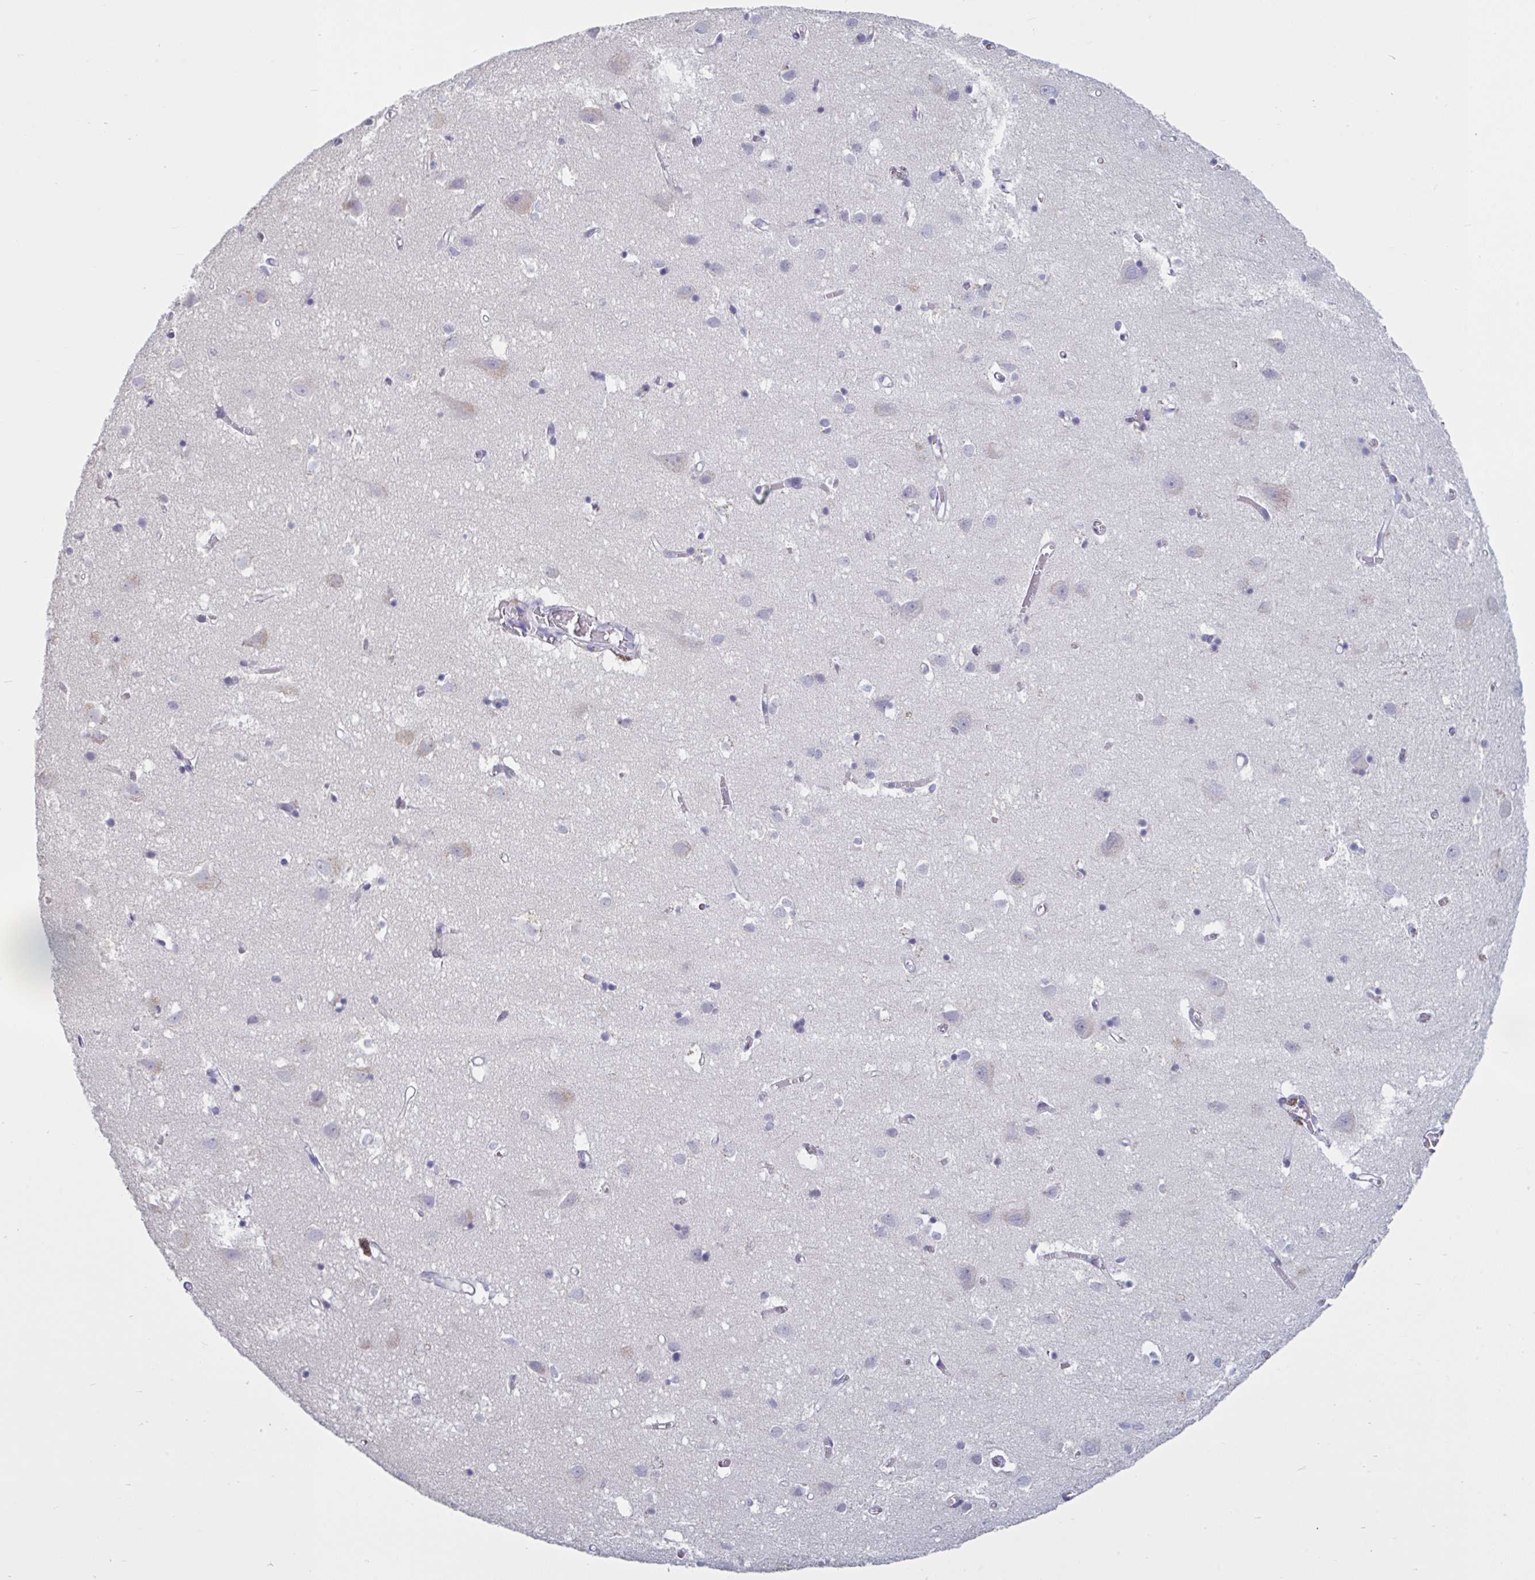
{"staining": {"intensity": "negative", "quantity": "none", "location": "none"}, "tissue": "cerebral cortex", "cell_type": "Endothelial cells", "image_type": "normal", "snomed": [{"axis": "morphology", "description": "Normal tissue, NOS"}, {"axis": "topography", "description": "Cerebral cortex"}], "caption": "An immunohistochemistry (IHC) histopathology image of normal cerebral cortex is shown. There is no staining in endothelial cells of cerebral cortex.", "gene": "NDUFC2", "patient": {"sex": "male", "age": 70}}